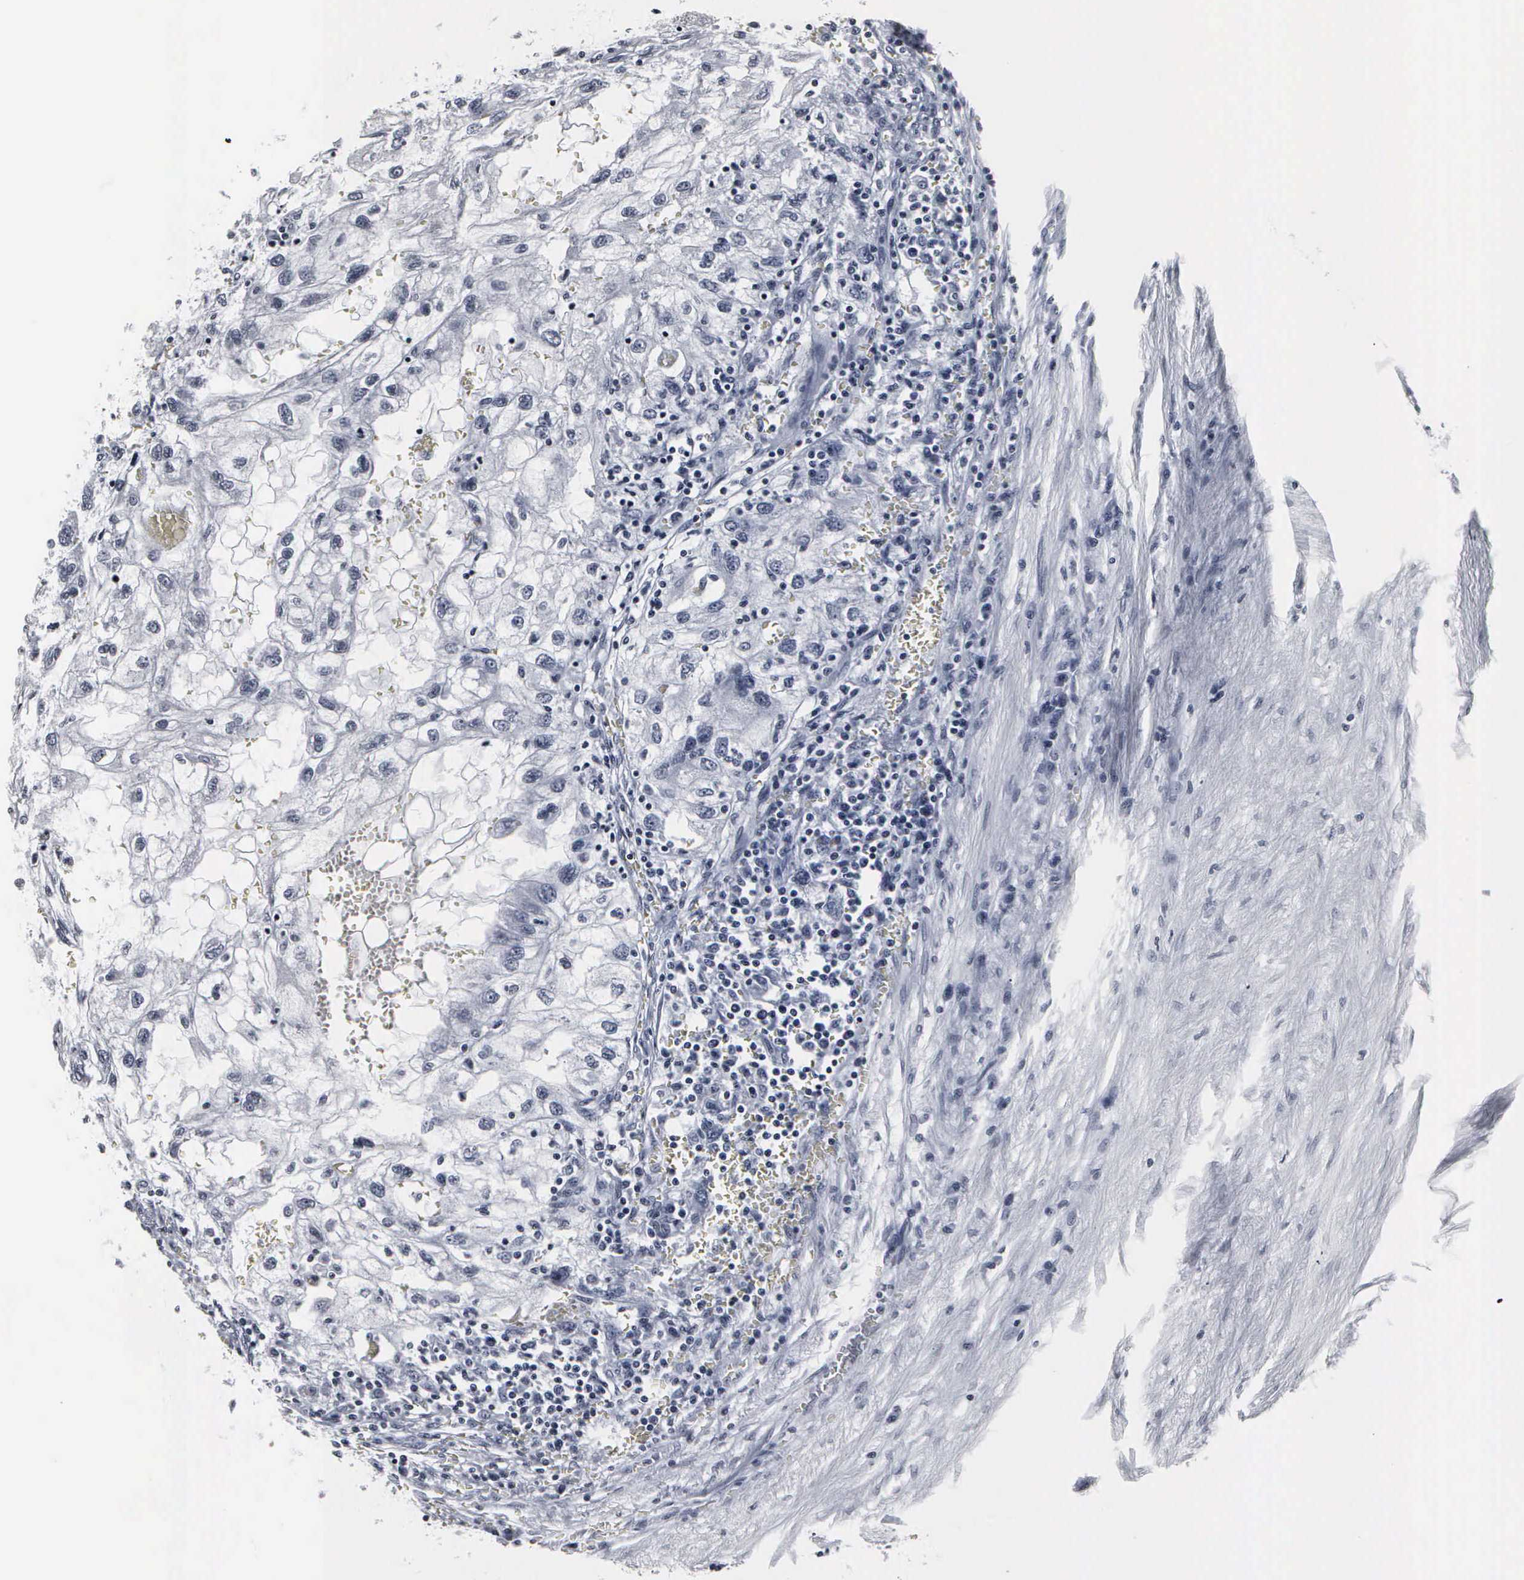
{"staining": {"intensity": "negative", "quantity": "none", "location": "none"}, "tissue": "renal cancer", "cell_type": "Tumor cells", "image_type": "cancer", "snomed": [{"axis": "morphology", "description": "Normal tissue, NOS"}, {"axis": "morphology", "description": "Adenocarcinoma, NOS"}, {"axis": "topography", "description": "Kidney"}], "caption": "IHC of human renal cancer demonstrates no expression in tumor cells. Nuclei are stained in blue.", "gene": "DGCR2", "patient": {"sex": "male", "age": 71}}